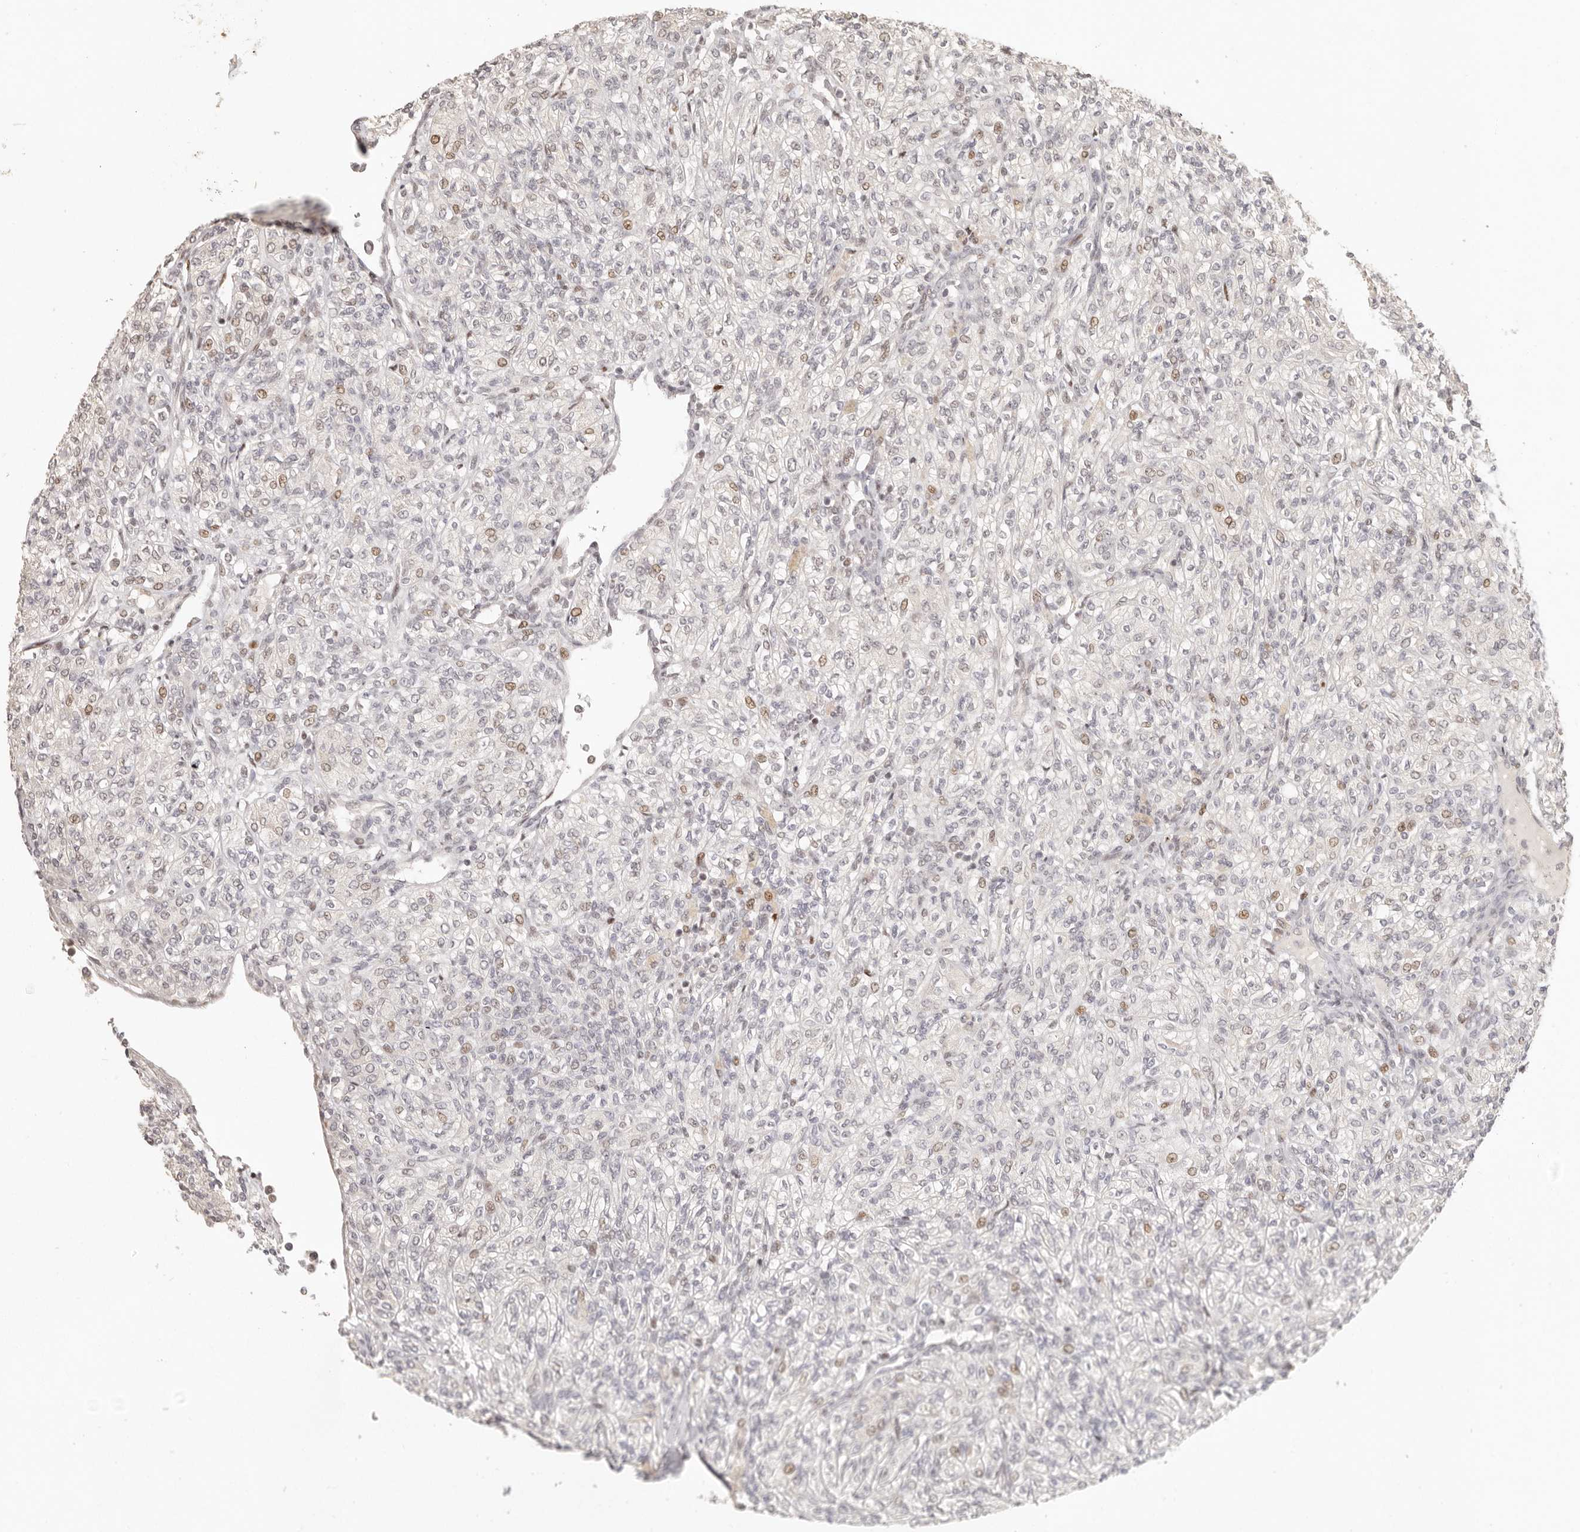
{"staining": {"intensity": "weak", "quantity": "<25%", "location": "nuclear"}, "tissue": "renal cancer", "cell_type": "Tumor cells", "image_type": "cancer", "snomed": [{"axis": "morphology", "description": "Adenocarcinoma, NOS"}, {"axis": "topography", "description": "Kidney"}], "caption": "An IHC micrograph of renal adenocarcinoma is shown. There is no staining in tumor cells of renal adenocarcinoma. (Immunohistochemistry (ihc), brightfield microscopy, high magnification).", "gene": "GPBP1L1", "patient": {"sex": "male", "age": 77}}